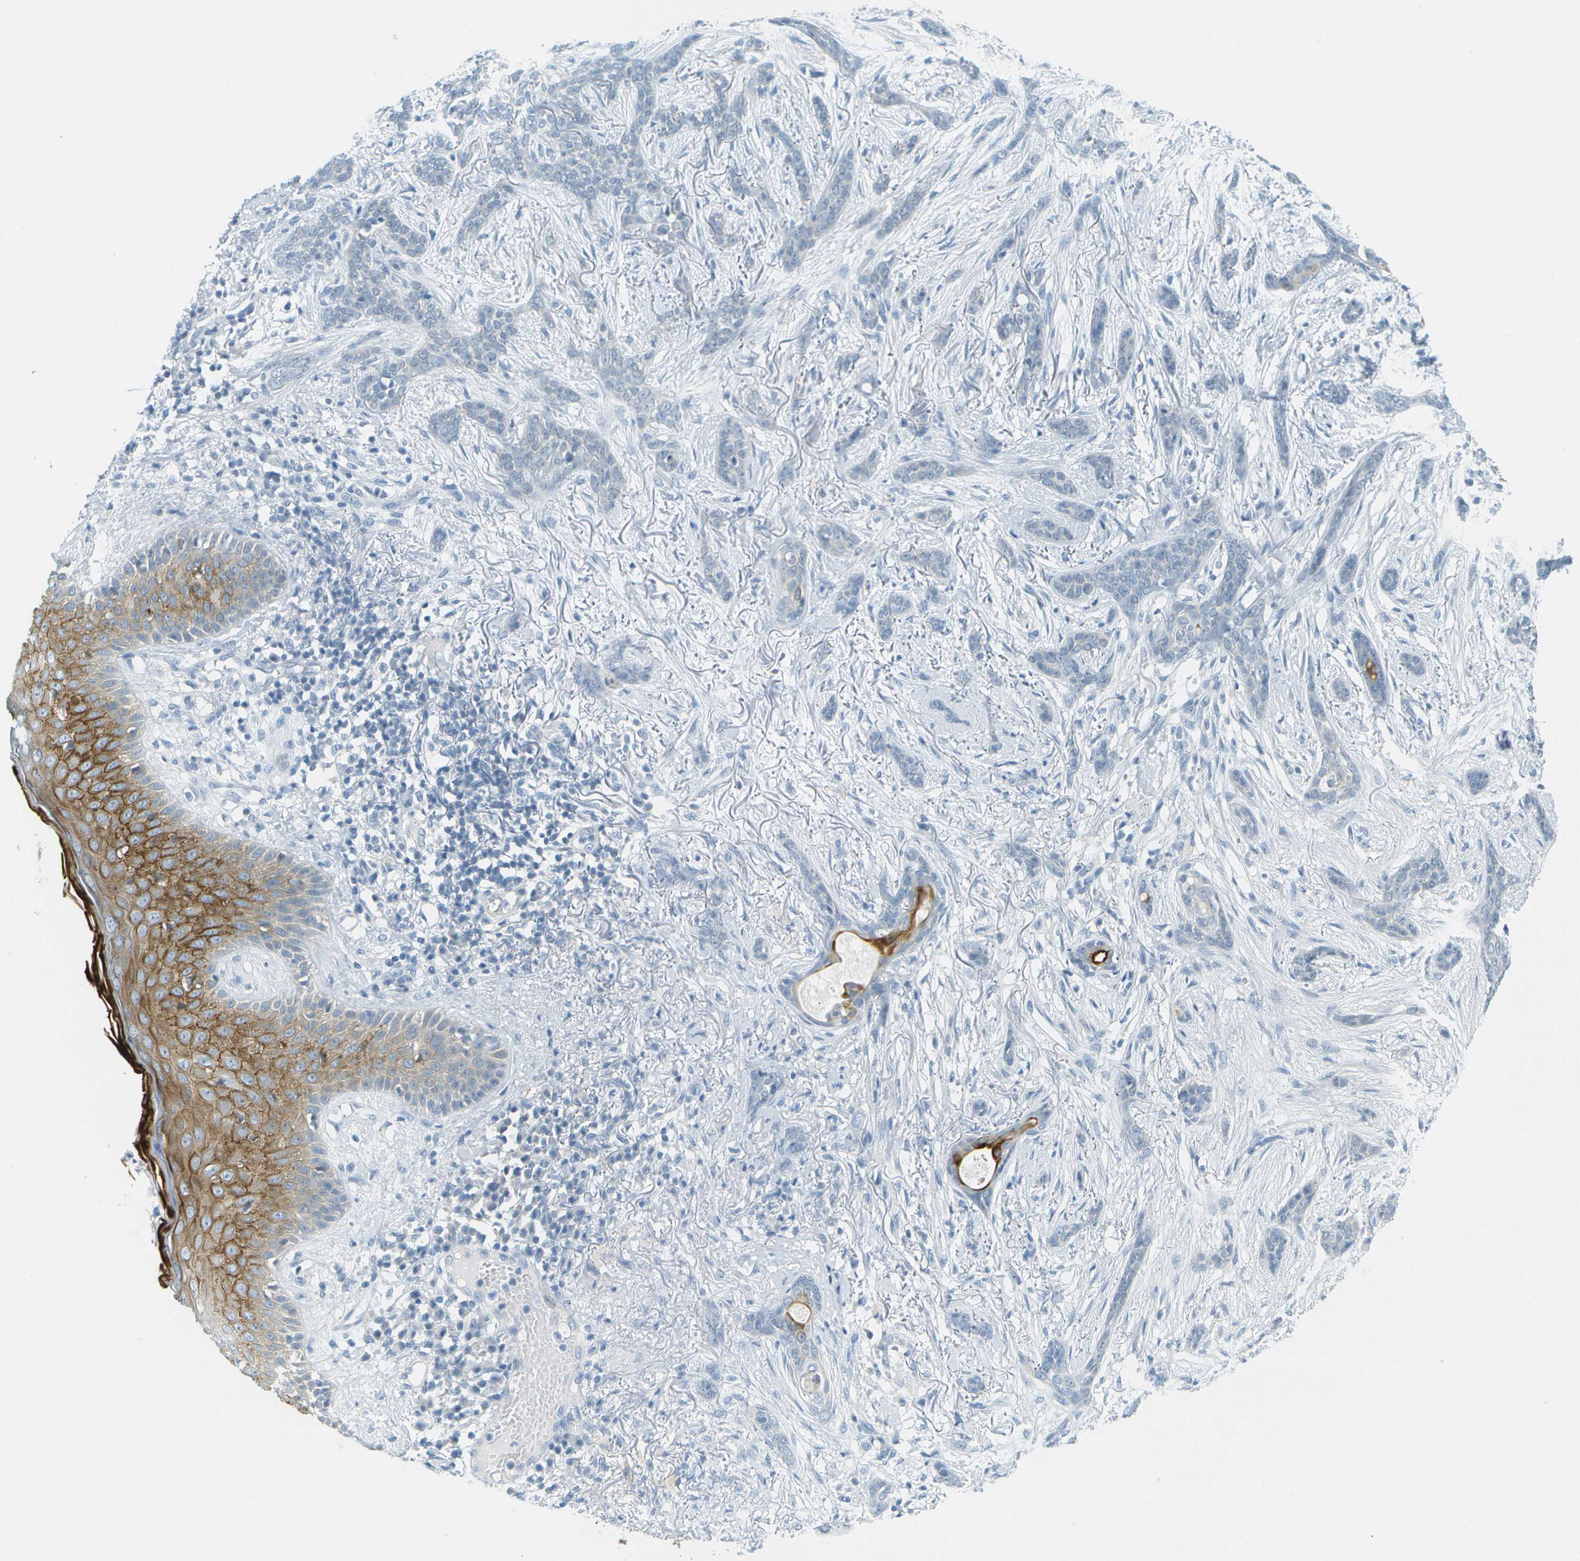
{"staining": {"intensity": "negative", "quantity": "none", "location": "none"}, "tissue": "skin cancer", "cell_type": "Tumor cells", "image_type": "cancer", "snomed": [{"axis": "morphology", "description": "Basal cell carcinoma"}, {"axis": "morphology", "description": "Adnexal tumor, benign"}, {"axis": "topography", "description": "Skin"}], "caption": "This image is of skin cancer (benign adnexal tumor) stained with immunohistochemistry to label a protein in brown with the nuclei are counter-stained blue. There is no expression in tumor cells.", "gene": "SMYD5", "patient": {"sex": "female", "age": 42}}